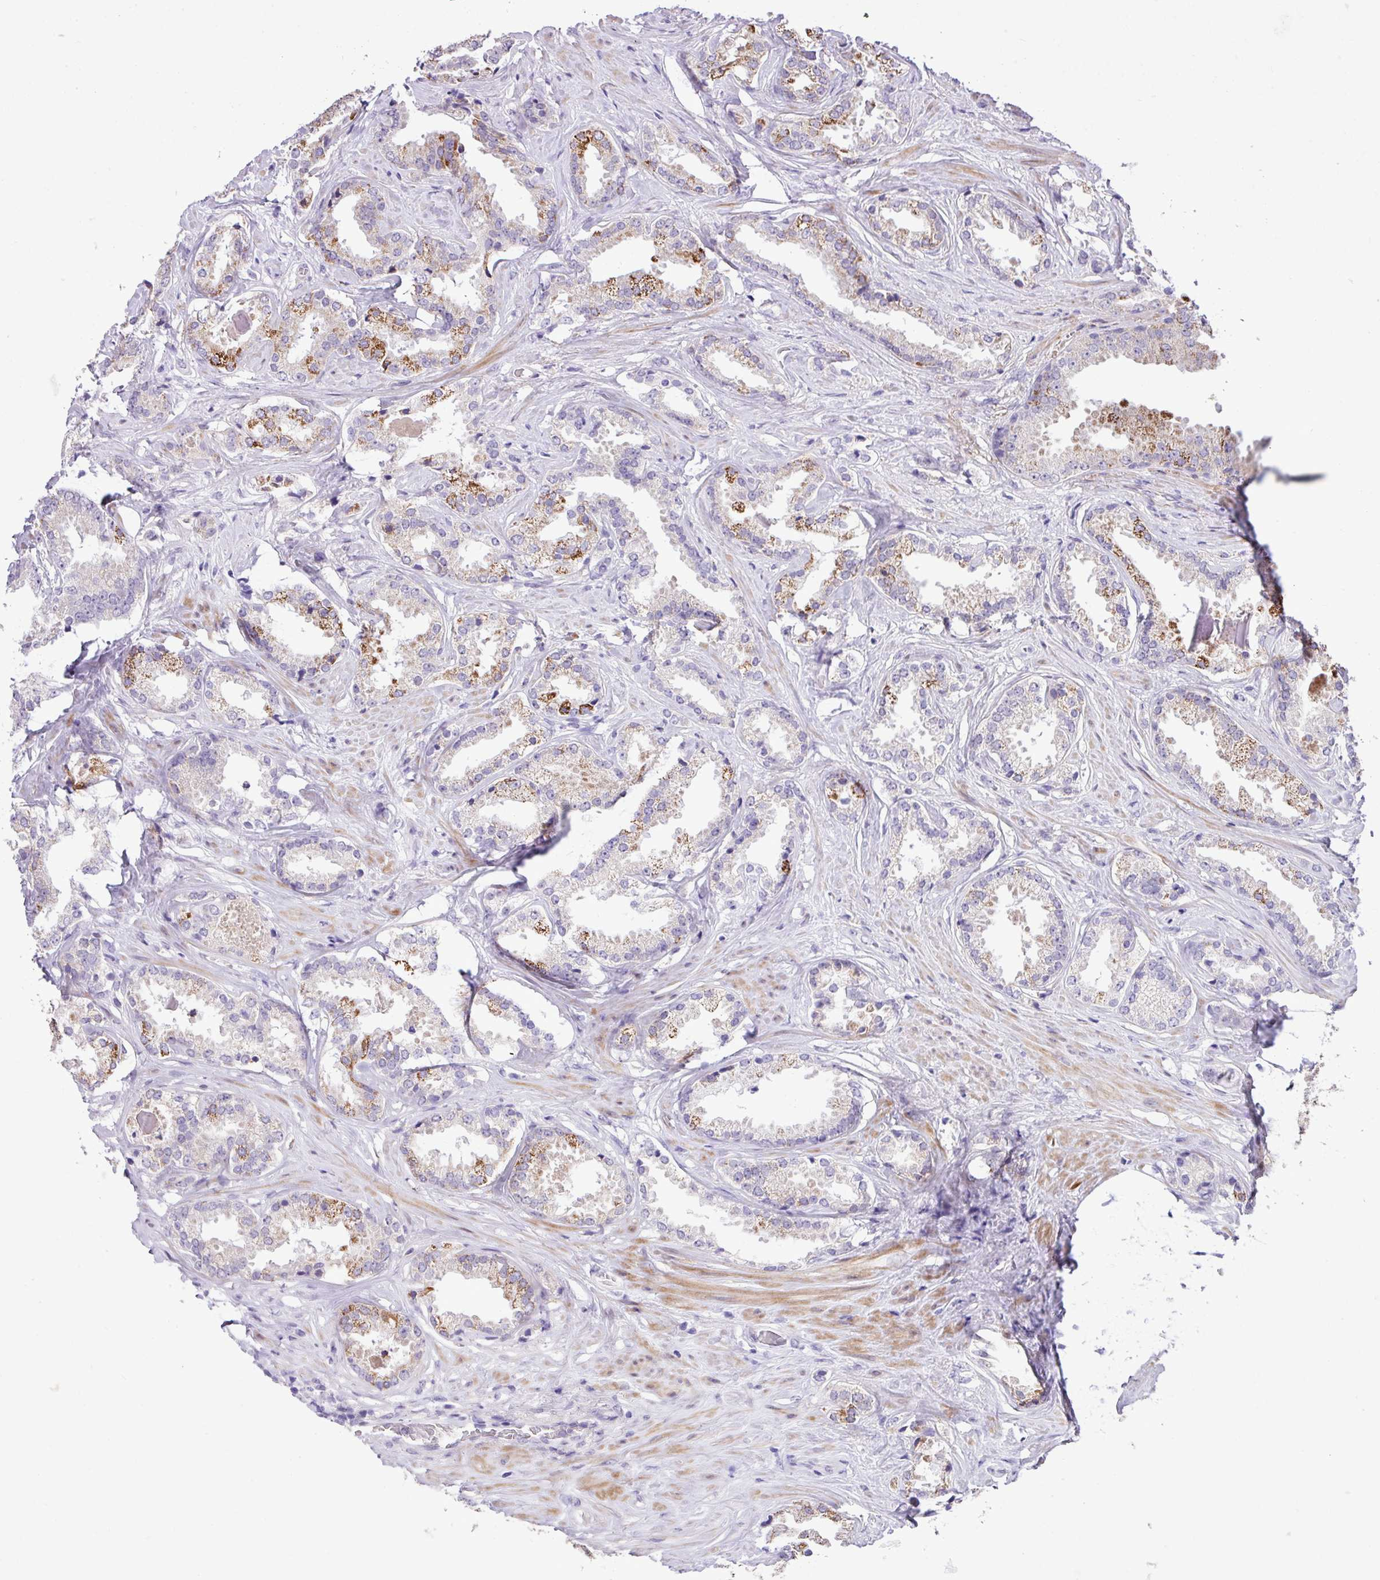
{"staining": {"intensity": "moderate", "quantity": "25%-75%", "location": "cytoplasmic/membranous"}, "tissue": "prostate cancer", "cell_type": "Tumor cells", "image_type": "cancer", "snomed": [{"axis": "morphology", "description": "Adenocarcinoma, Low grade"}, {"axis": "topography", "description": "Prostate"}], "caption": "An IHC photomicrograph of tumor tissue is shown. Protein staining in brown labels moderate cytoplasmic/membranous positivity in prostate cancer within tumor cells.", "gene": "YLPM1", "patient": {"sex": "male", "age": 61}}